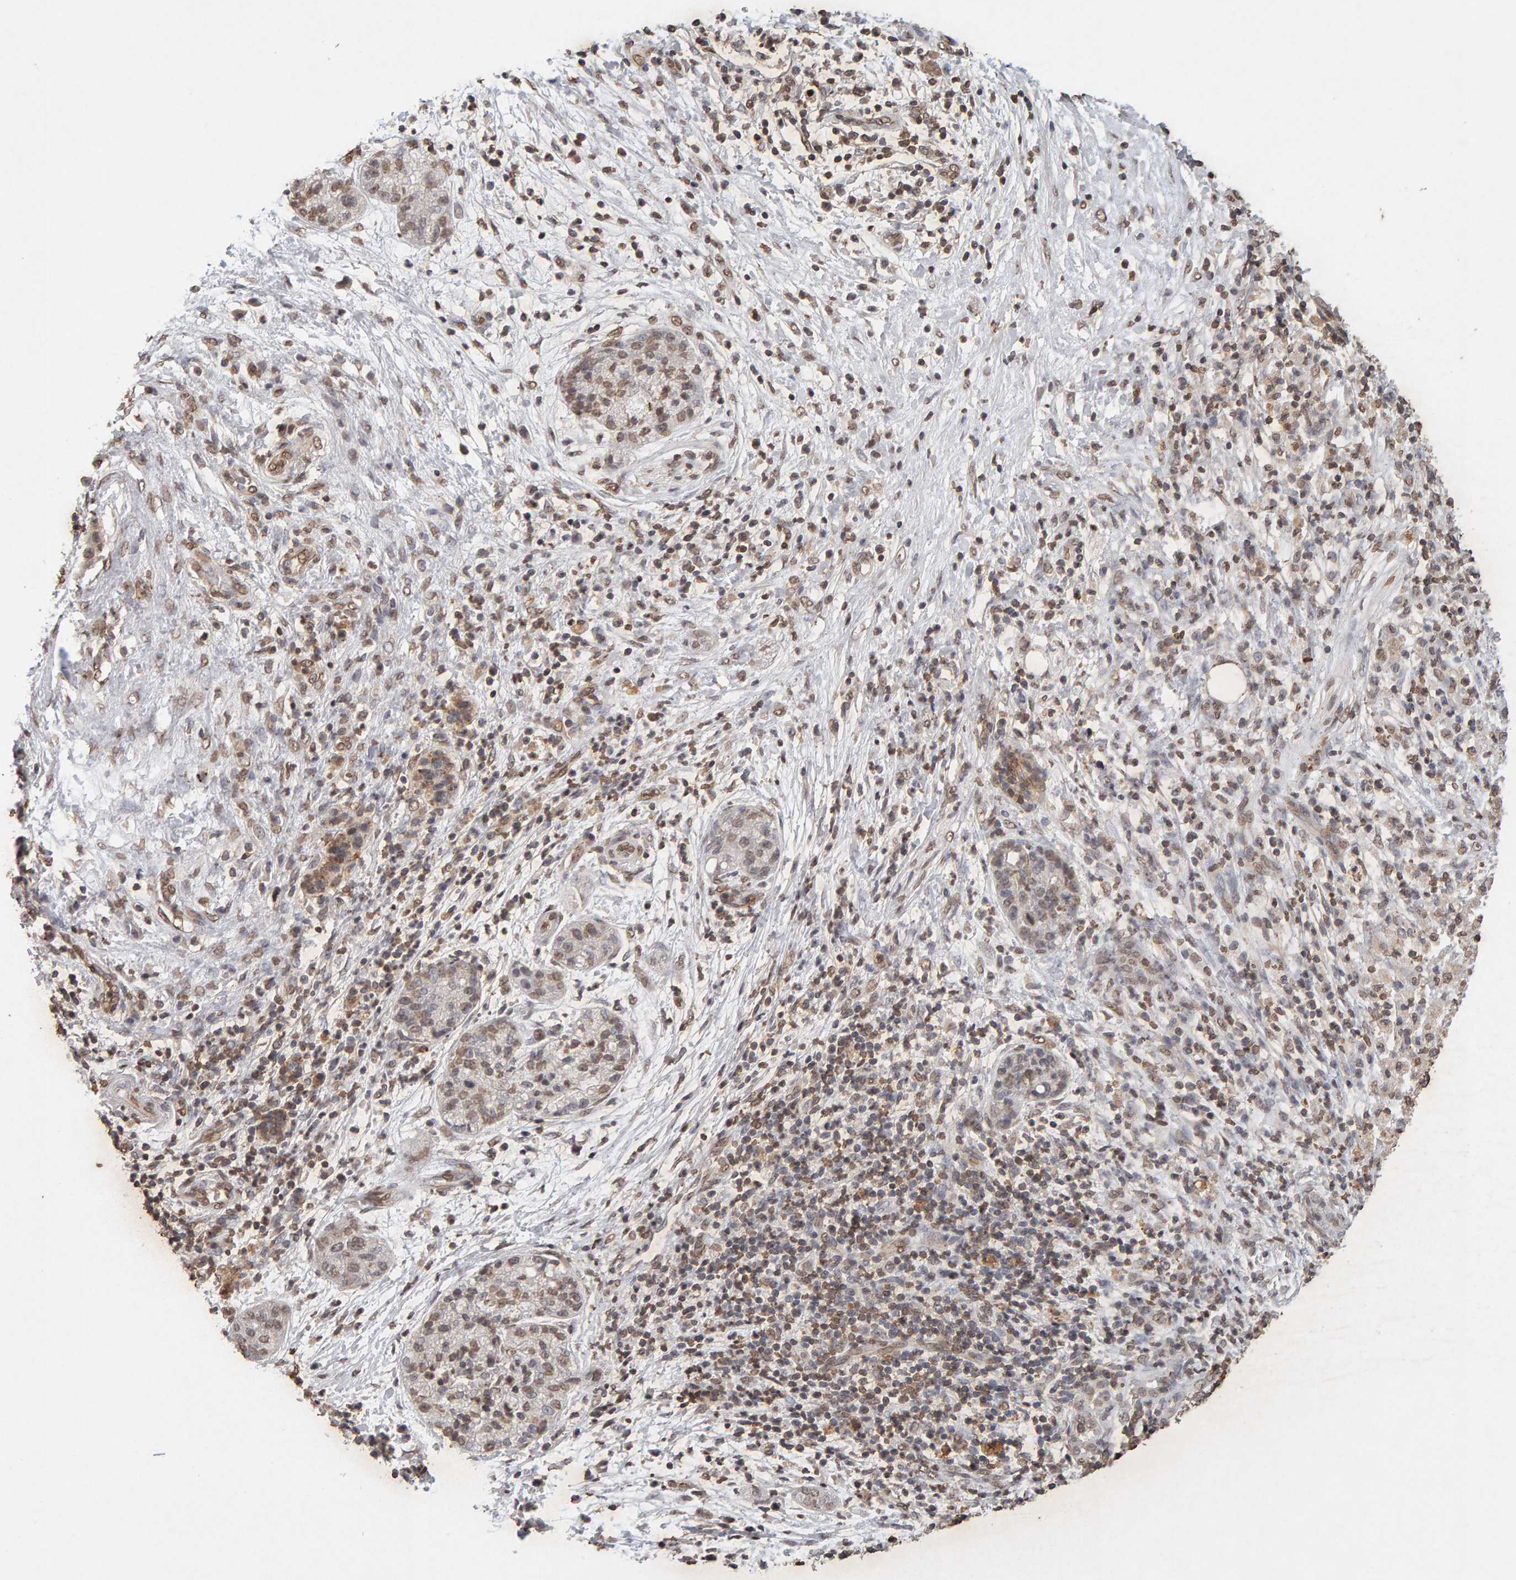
{"staining": {"intensity": "moderate", "quantity": ">75%", "location": "nuclear"}, "tissue": "pancreatic cancer", "cell_type": "Tumor cells", "image_type": "cancer", "snomed": [{"axis": "morphology", "description": "Adenocarcinoma, NOS"}, {"axis": "topography", "description": "Pancreas"}], "caption": "Moderate nuclear expression for a protein is appreciated in approximately >75% of tumor cells of adenocarcinoma (pancreatic) using IHC.", "gene": "DNAJB5", "patient": {"sex": "female", "age": 78}}